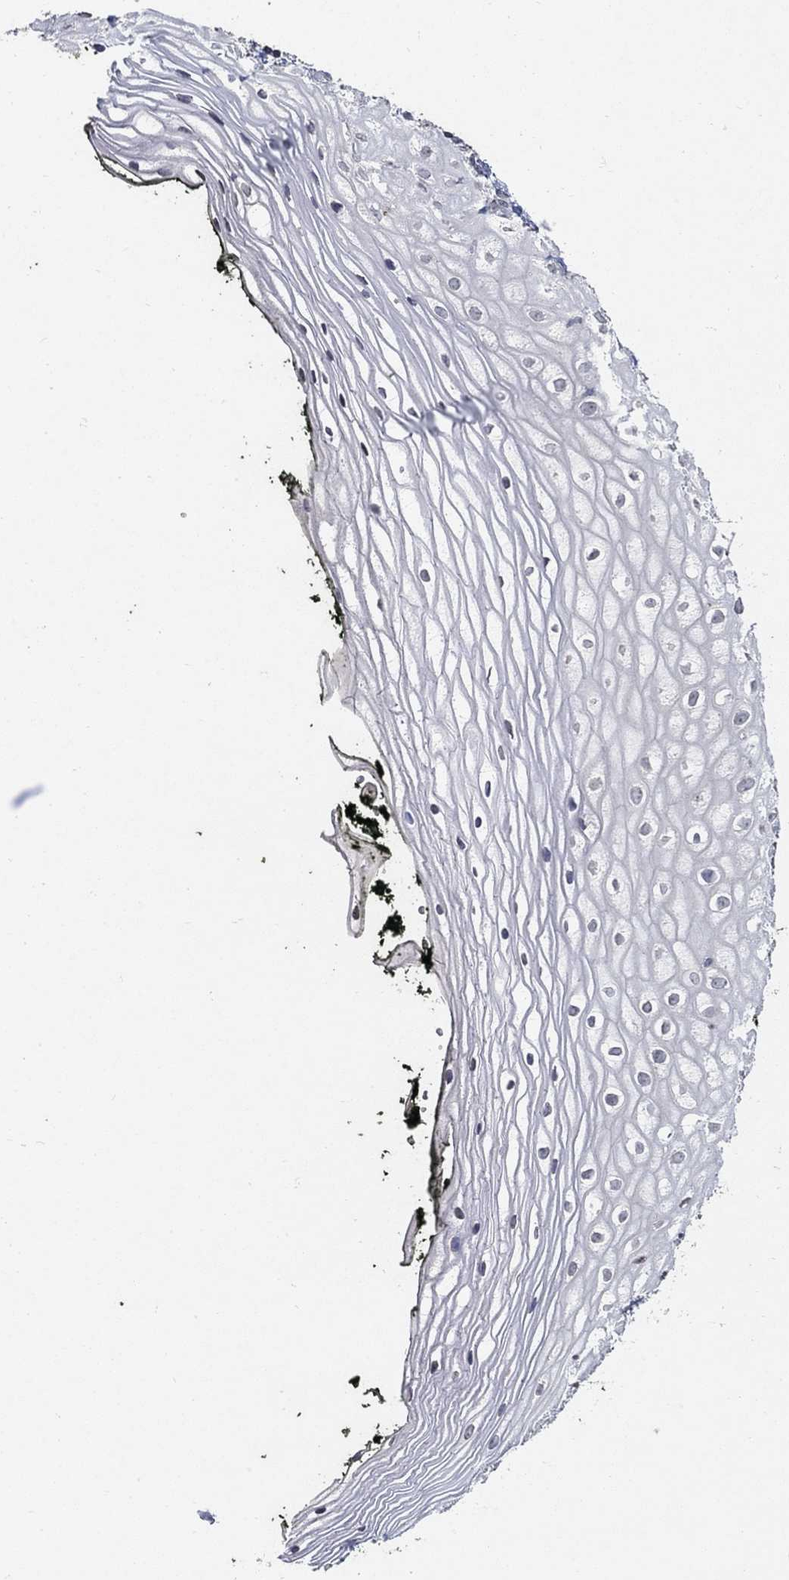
{"staining": {"intensity": "negative", "quantity": "none", "location": "none"}, "tissue": "vagina", "cell_type": "Squamous epithelial cells", "image_type": "normal", "snomed": [{"axis": "morphology", "description": "Normal tissue, NOS"}, {"axis": "topography", "description": "Vagina"}], "caption": "This histopathology image is of normal vagina stained with immunohistochemistry (IHC) to label a protein in brown with the nuclei are counter-stained blue. There is no positivity in squamous epithelial cells. Nuclei are stained in blue.", "gene": "TINAG", "patient": {"sex": "female", "age": 47}}